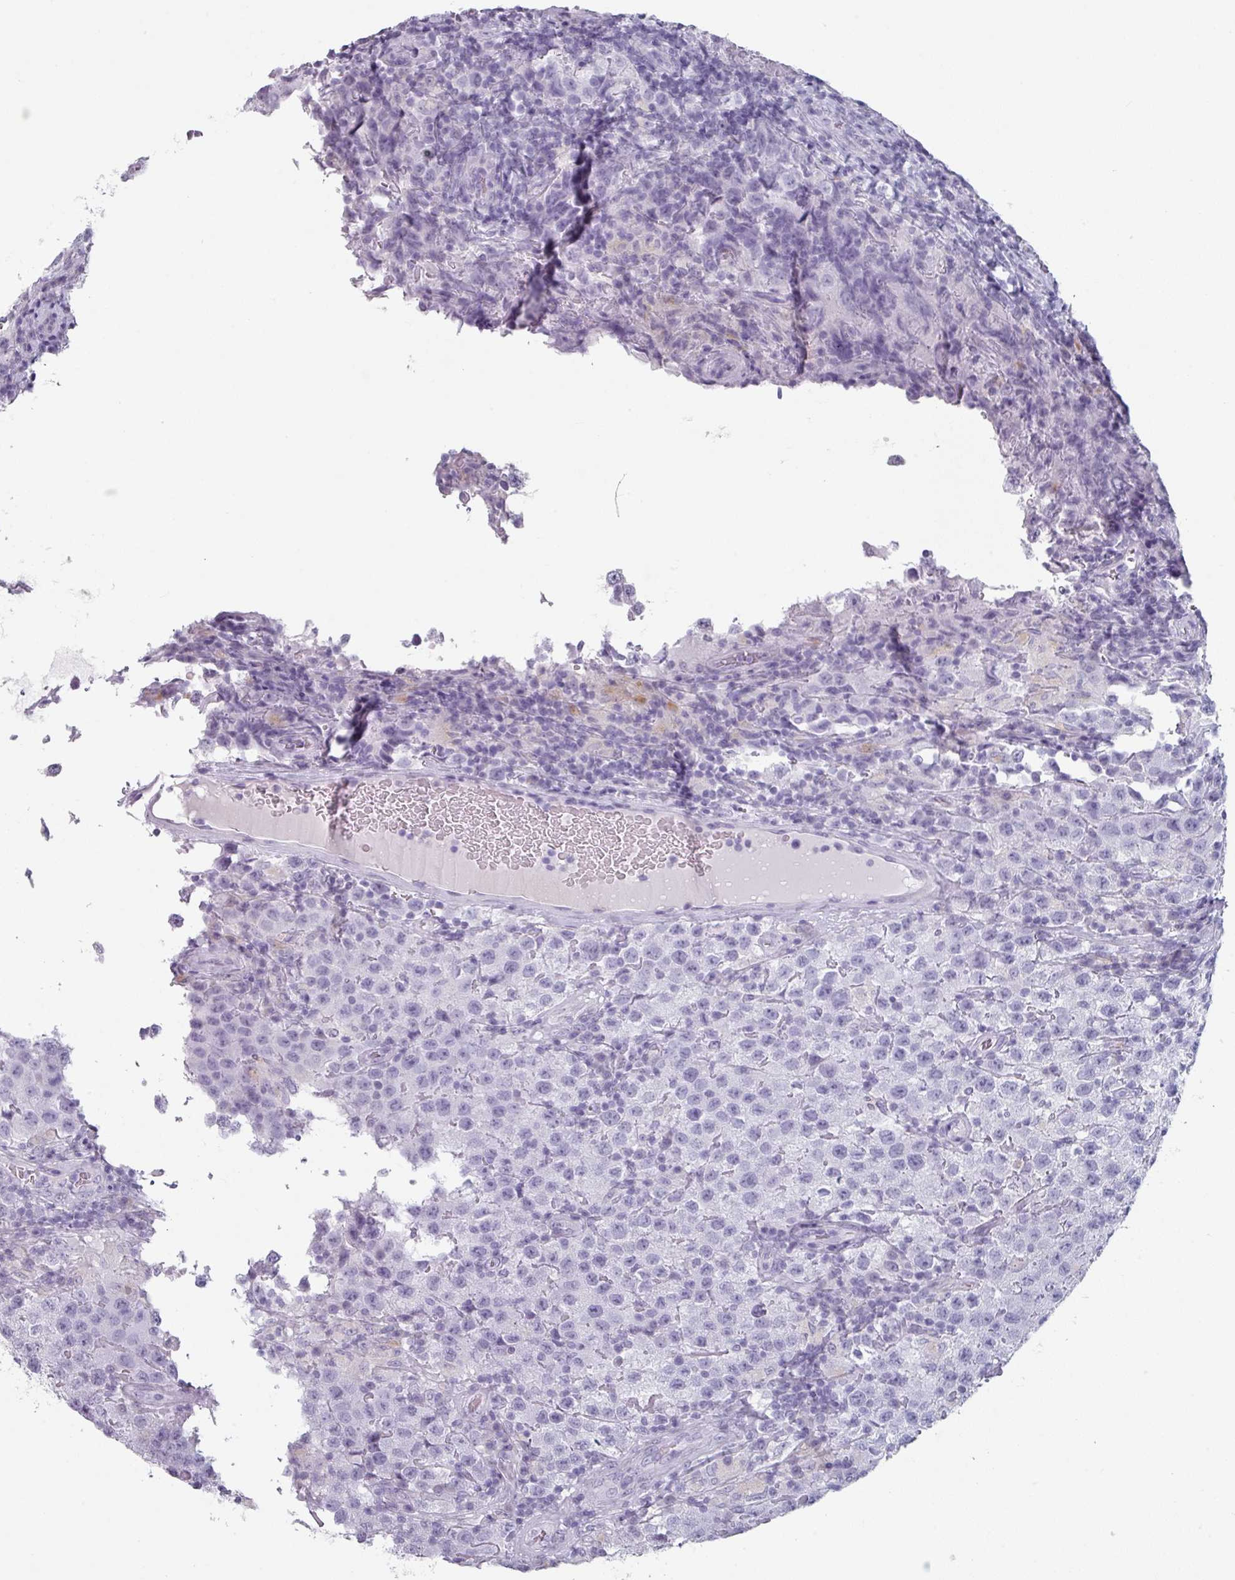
{"staining": {"intensity": "negative", "quantity": "none", "location": "none"}, "tissue": "testis cancer", "cell_type": "Tumor cells", "image_type": "cancer", "snomed": [{"axis": "morphology", "description": "Seminoma, NOS"}, {"axis": "morphology", "description": "Carcinoma, Embryonal, NOS"}, {"axis": "topography", "description": "Testis"}], "caption": "The image shows no staining of tumor cells in testis cancer. The staining is performed using DAB (3,3'-diaminobenzidine) brown chromogen with nuclei counter-stained in using hematoxylin.", "gene": "SLC35G2", "patient": {"sex": "male", "age": 41}}